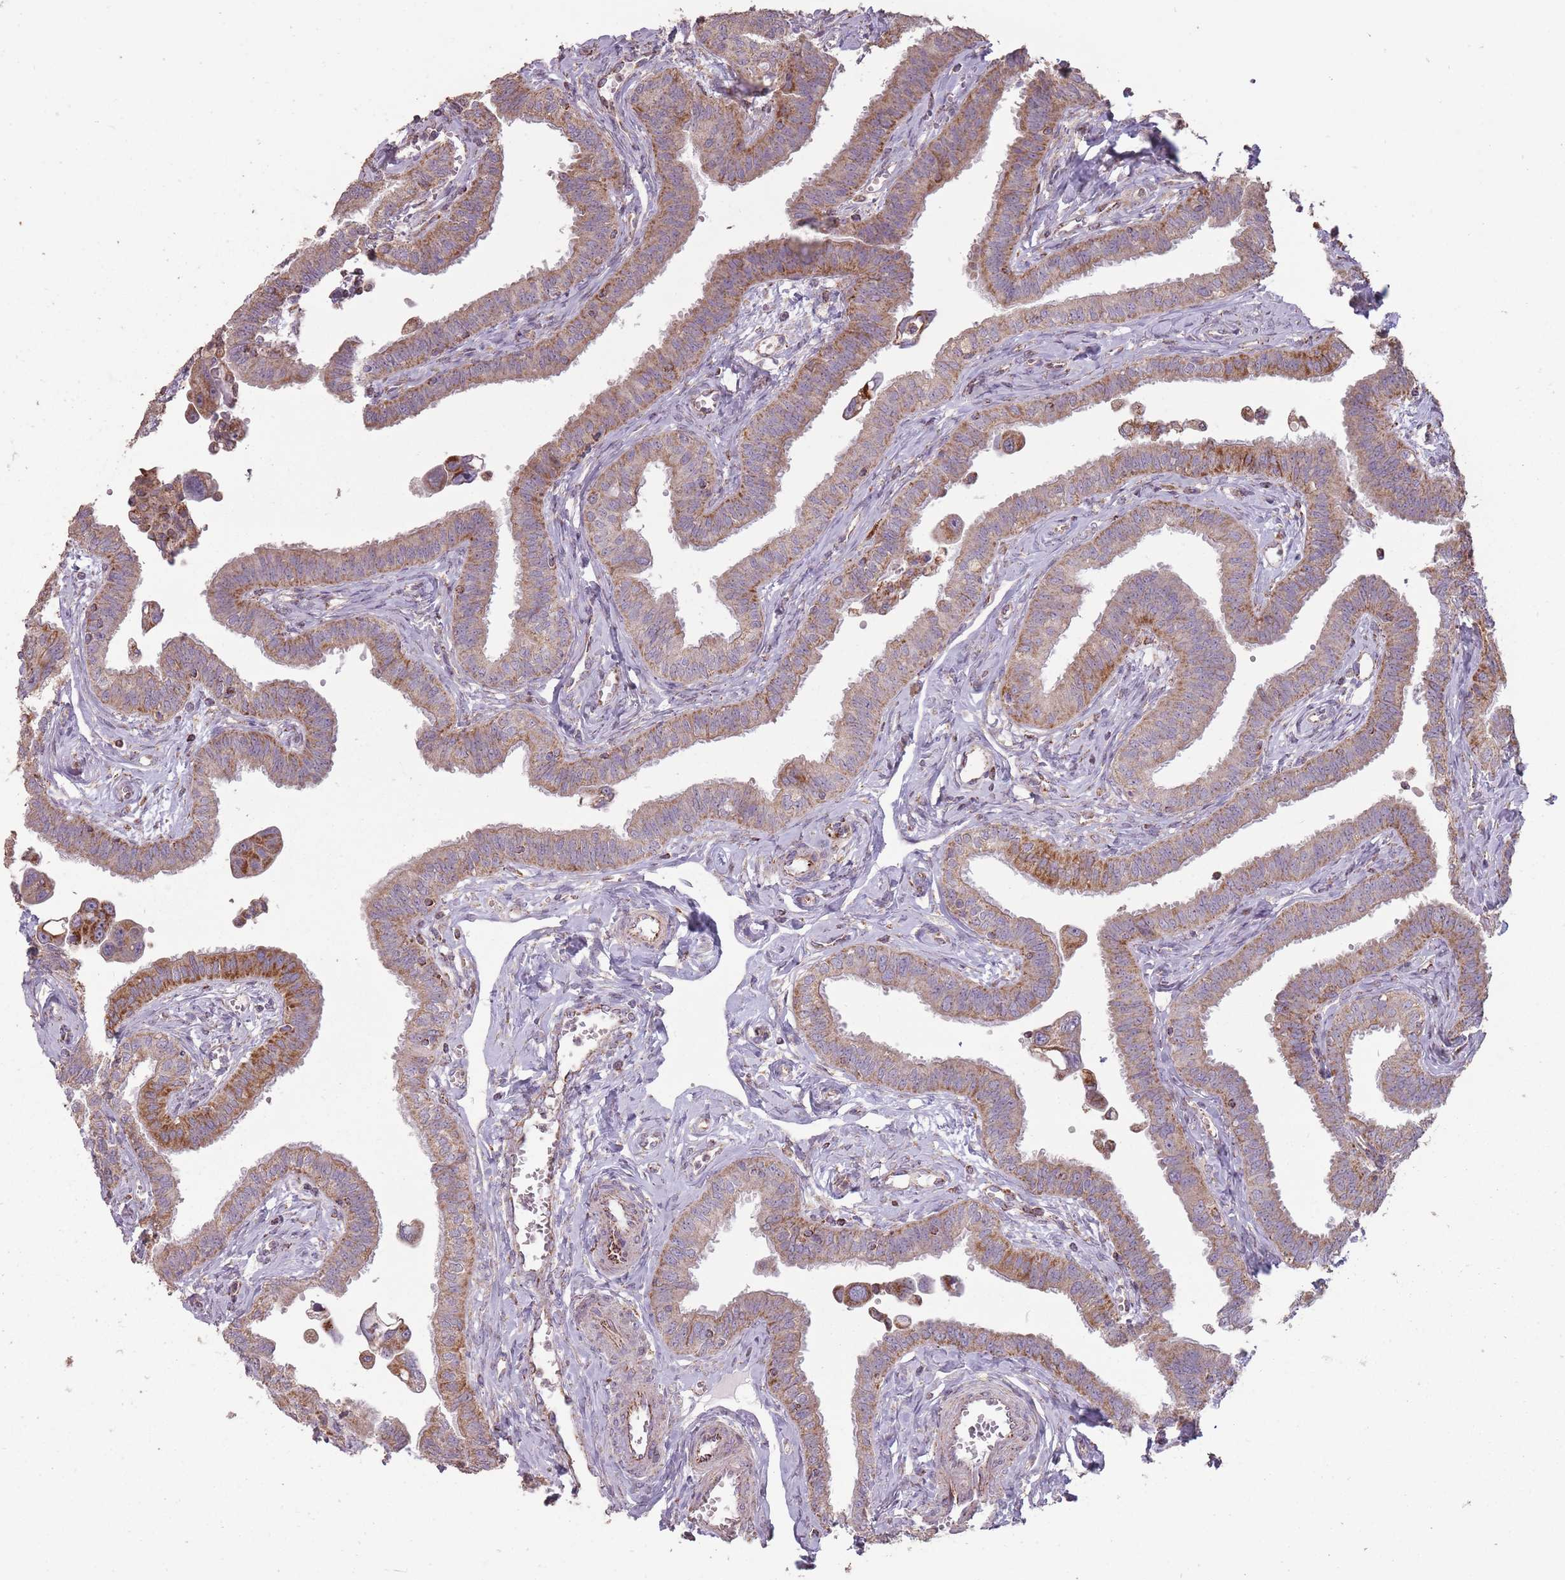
{"staining": {"intensity": "moderate", "quantity": ">75%", "location": "cytoplasmic/membranous"}, "tissue": "fallopian tube", "cell_type": "Glandular cells", "image_type": "normal", "snomed": [{"axis": "morphology", "description": "Normal tissue, NOS"}, {"axis": "morphology", "description": "Carcinoma, NOS"}, {"axis": "topography", "description": "Fallopian tube"}, {"axis": "topography", "description": "Ovary"}], "caption": "Protein analysis of normal fallopian tube demonstrates moderate cytoplasmic/membranous staining in about >75% of glandular cells. Ihc stains the protein of interest in brown and the nuclei are stained blue.", "gene": "CNOT8", "patient": {"sex": "female", "age": 59}}